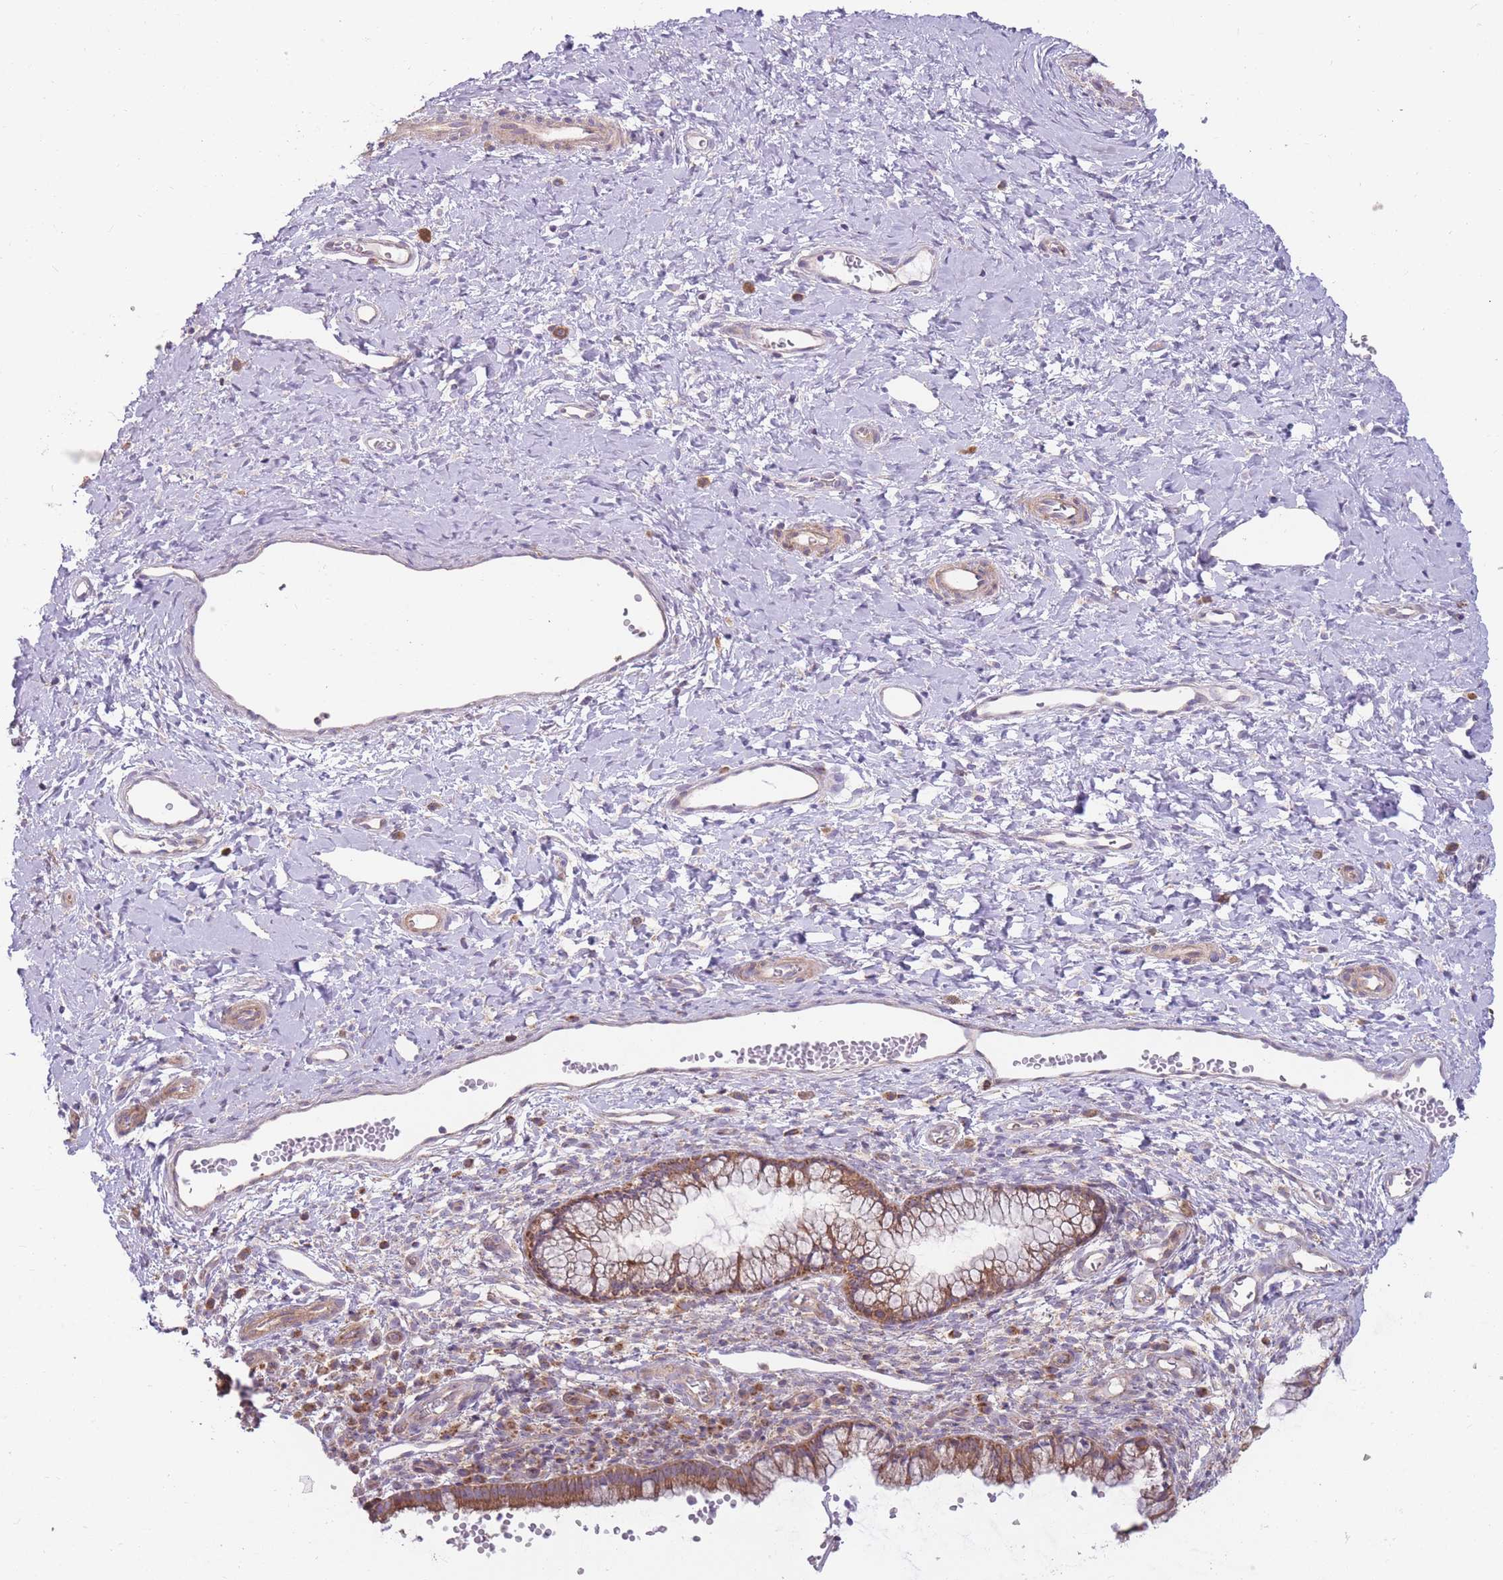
{"staining": {"intensity": "moderate", "quantity": ">75%", "location": "cytoplasmic/membranous"}, "tissue": "cervix", "cell_type": "Glandular cells", "image_type": "normal", "snomed": [{"axis": "morphology", "description": "Normal tissue, NOS"}, {"axis": "topography", "description": "Cervix"}], "caption": "Protein expression analysis of benign human cervix reveals moderate cytoplasmic/membranous positivity in approximately >75% of glandular cells.", "gene": "ENSG00000255639", "patient": {"sex": "female", "age": 36}}